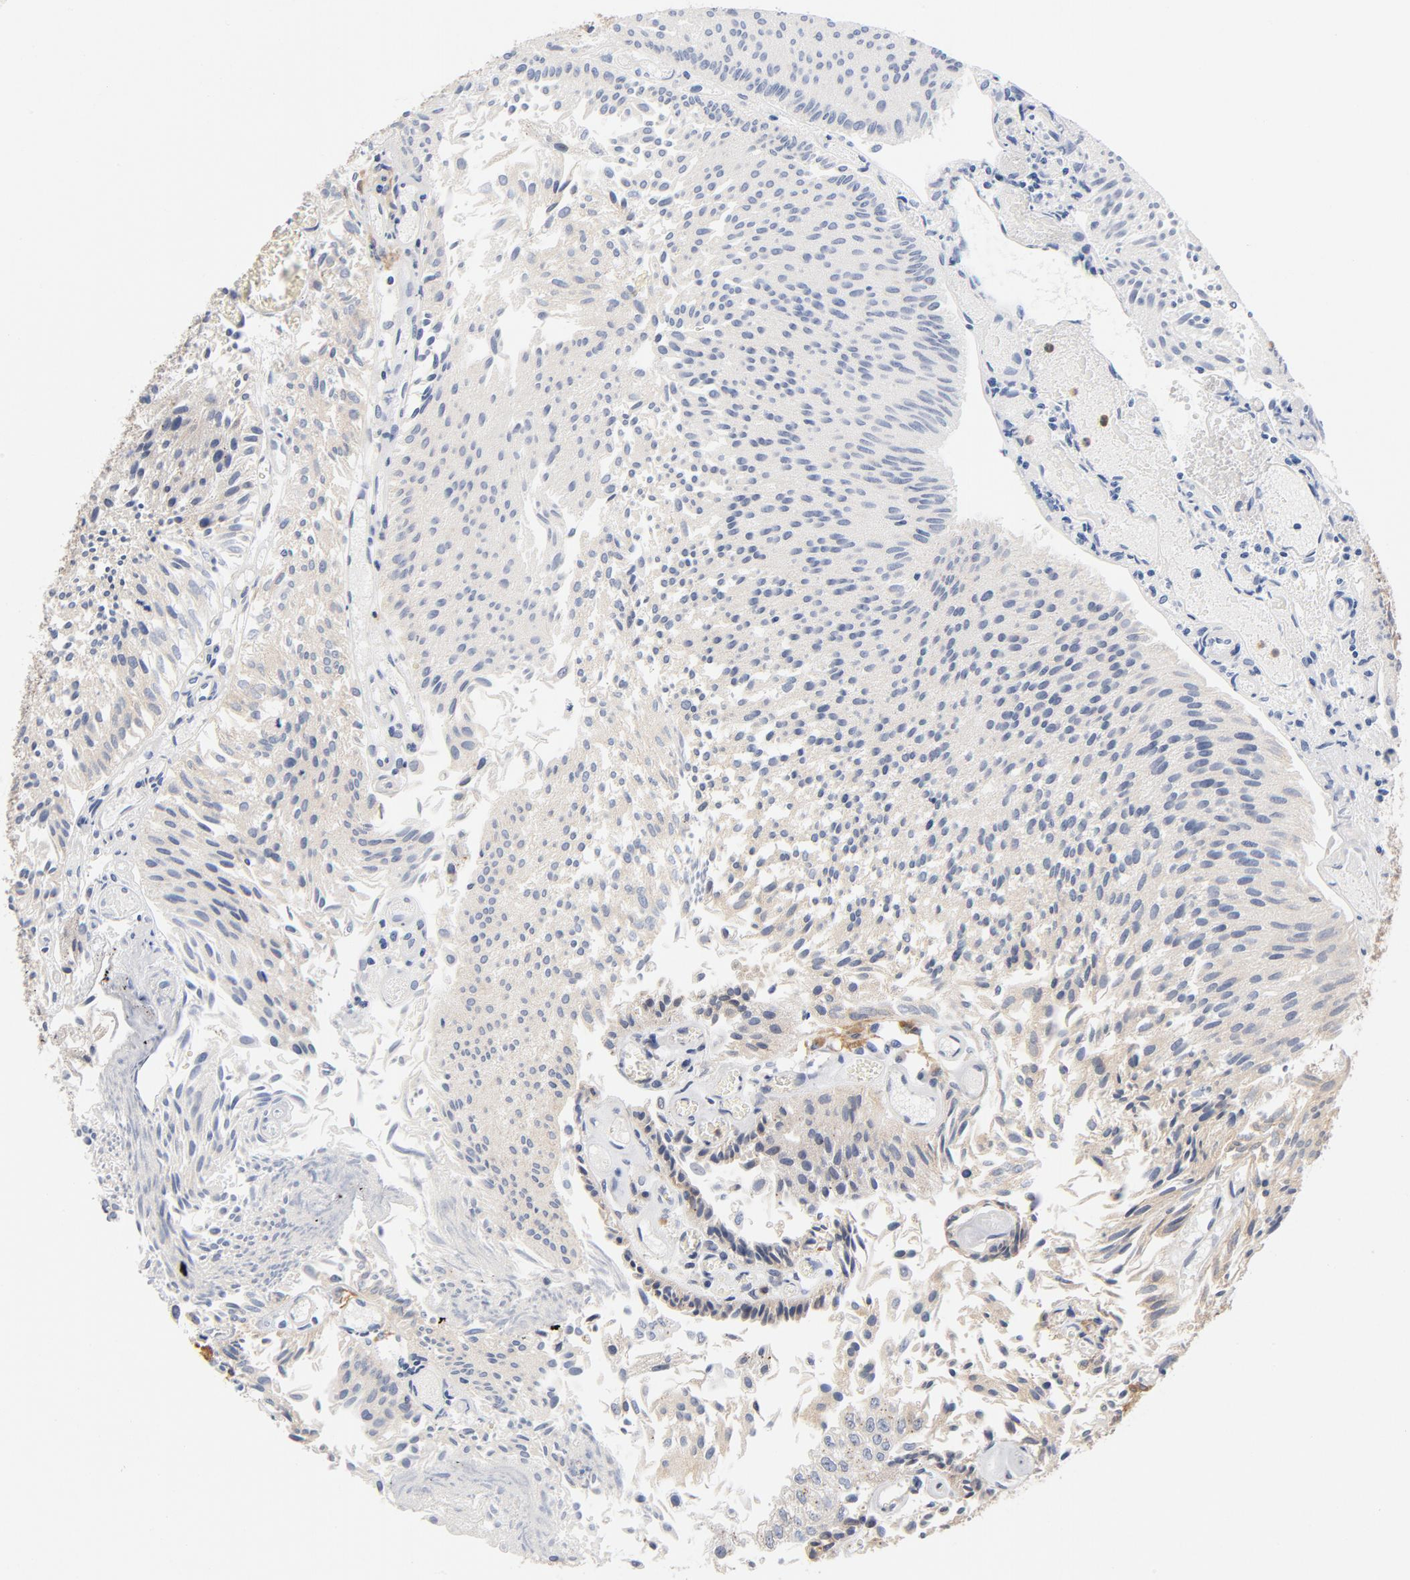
{"staining": {"intensity": "negative", "quantity": "none", "location": "none"}, "tissue": "urothelial cancer", "cell_type": "Tumor cells", "image_type": "cancer", "snomed": [{"axis": "morphology", "description": "Urothelial carcinoma, Low grade"}, {"axis": "topography", "description": "Urinary bladder"}], "caption": "The immunohistochemistry (IHC) photomicrograph has no significant staining in tumor cells of urothelial cancer tissue.", "gene": "ASMTL", "patient": {"sex": "male", "age": 86}}